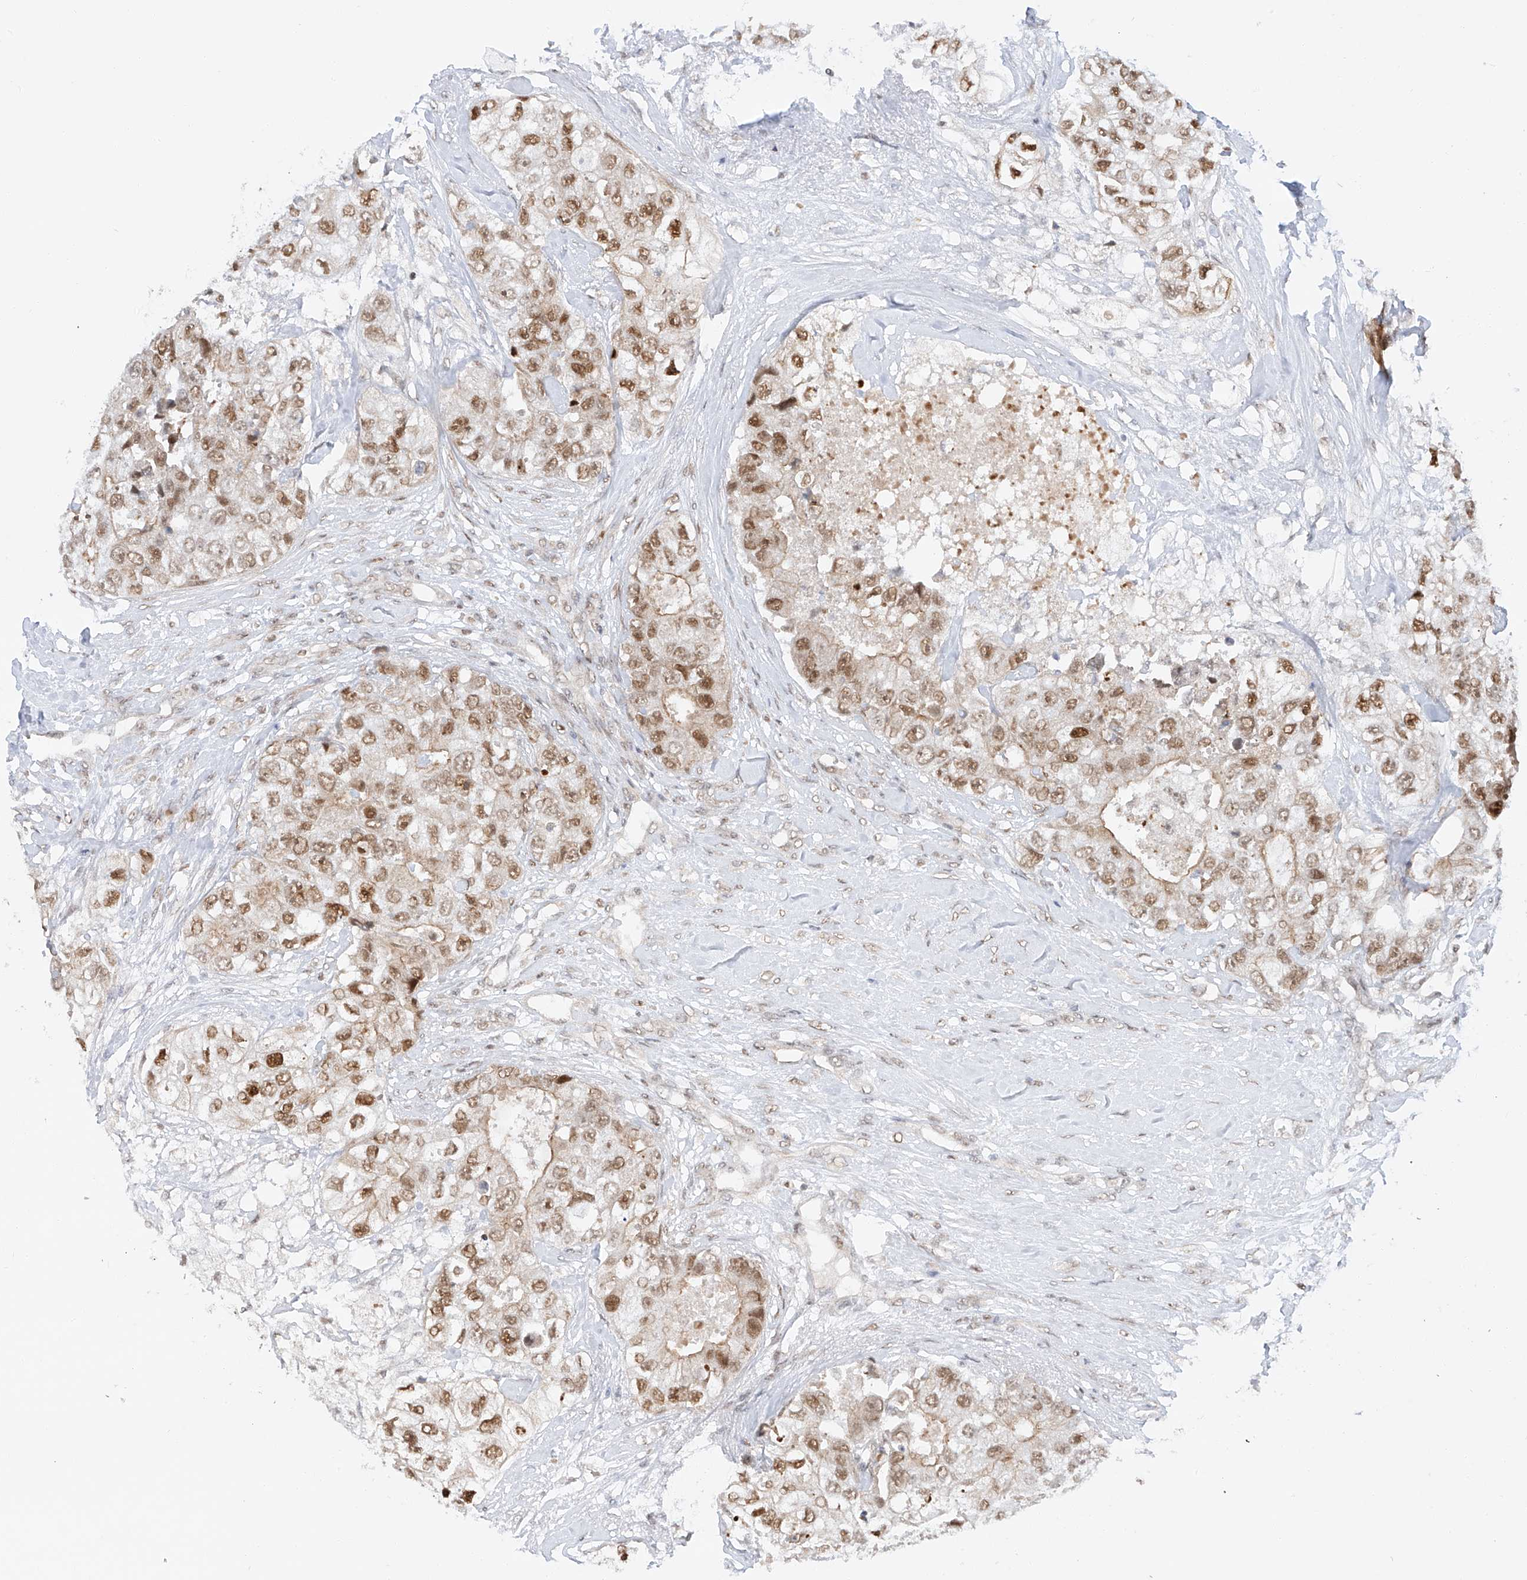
{"staining": {"intensity": "moderate", "quantity": ">75%", "location": "nuclear"}, "tissue": "breast cancer", "cell_type": "Tumor cells", "image_type": "cancer", "snomed": [{"axis": "morphology", "description": "Duct carcinoma"}, {"axis": "topography", "description": "Breast"}], "caption": "IHC of breast cancer (invasive ductal carcinoma) demonstrates medium levels of moderate nuclear staining in approximately >75% of tumor cells. (Stains: DAB (3,3'-diaminobenzidine) in brown, nuclei in blue, Microscopy: brightfield microscopy at high magnification).", "gene": "POGK", "patient": {"sex": "female", "age": 62}}